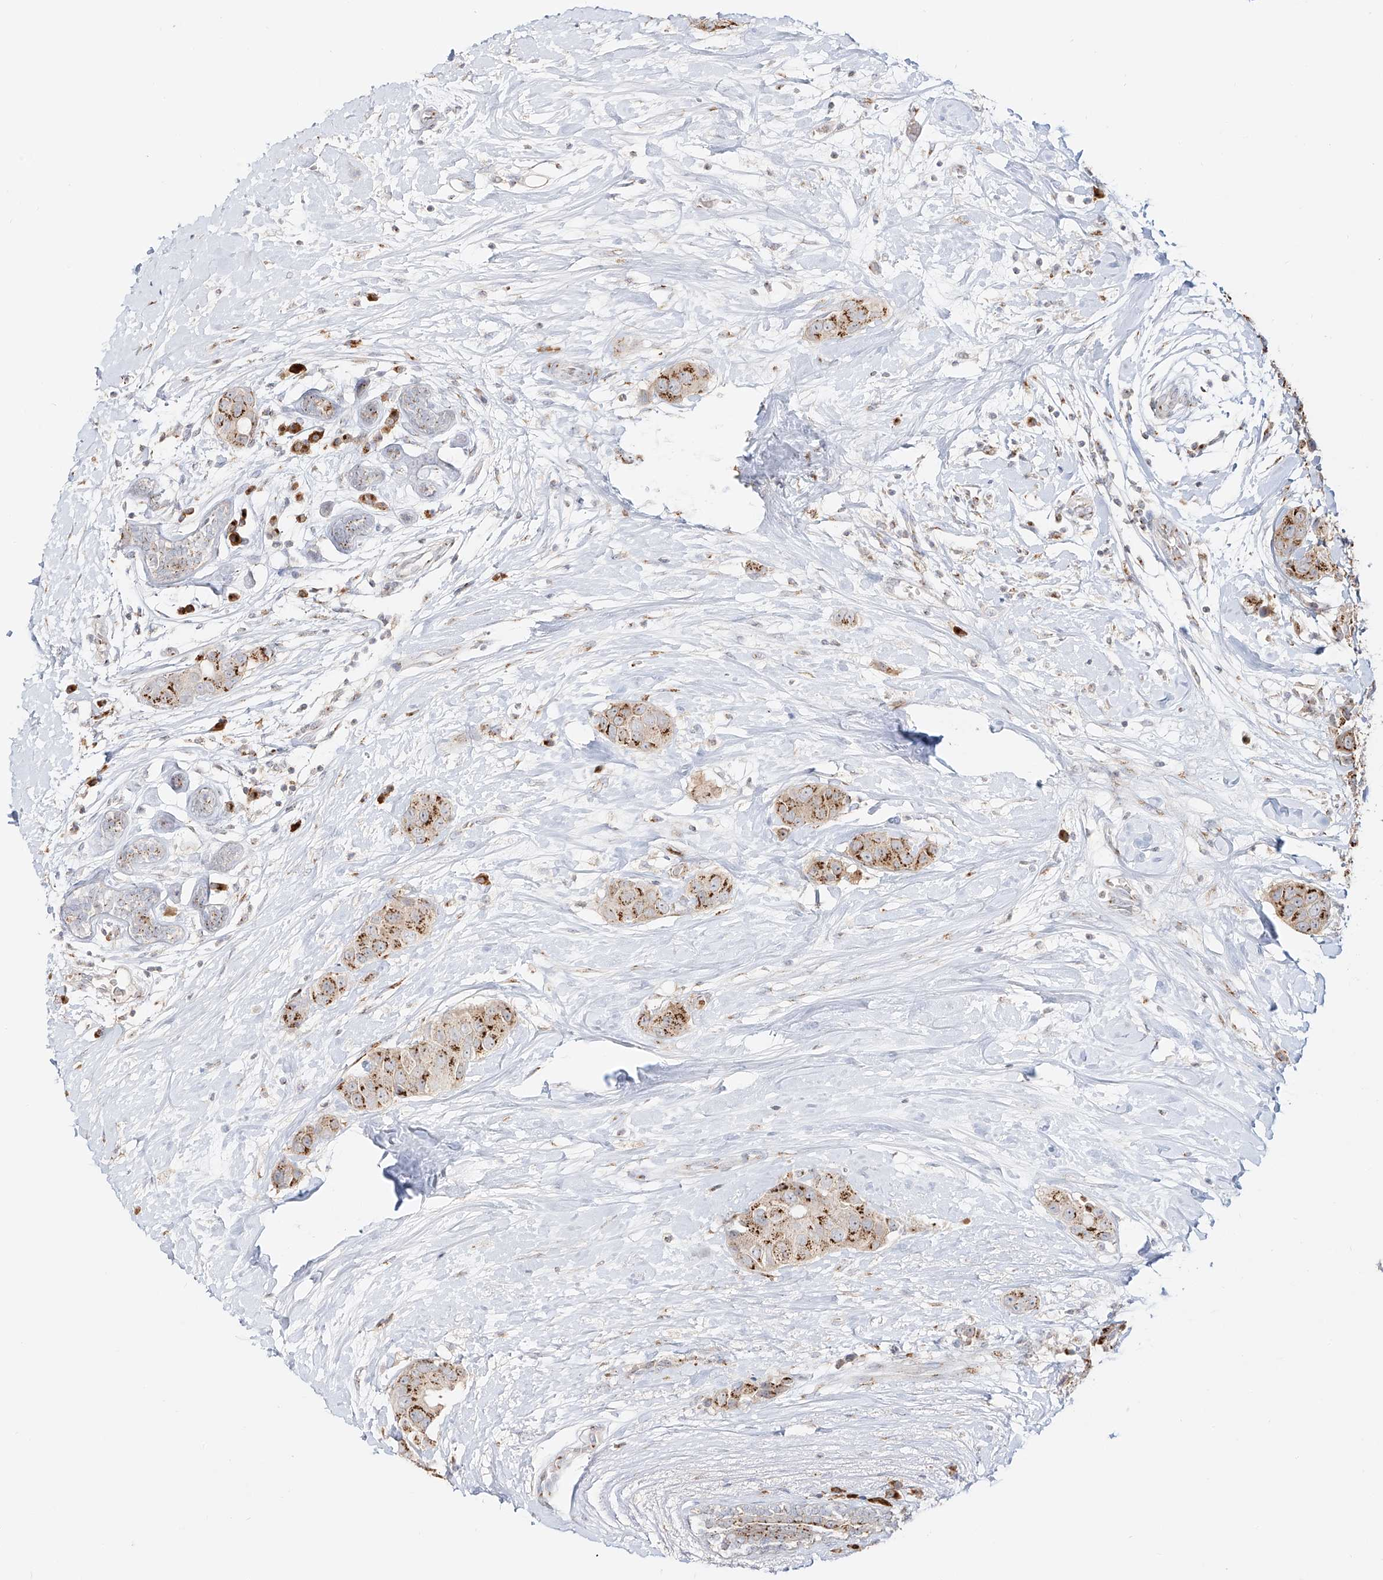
{"staining": {"intensity": "moderate", "quantity": ">75%", "location": "cytoplasmic/membranous"}, "tissue": "breast cancer", "cell_type": "Tumor cells", "image_type": "cancer", "snomed": [{"axis": "morphology", "description": "Normal tissue, NOS"}, {"axis": "morphology", "description": "Duct carcinoma"}, {"axis": "topography", "description": "Breast"}], "caption": "Invasive ductal carcinoma (breast) stained with immunohistochemistry displays moderate cytoplasmic/membranous positivity in approximately >75% of tumor cells.", "gene": "BSDC1", "patient": {"sex": "female", "age": 39}}